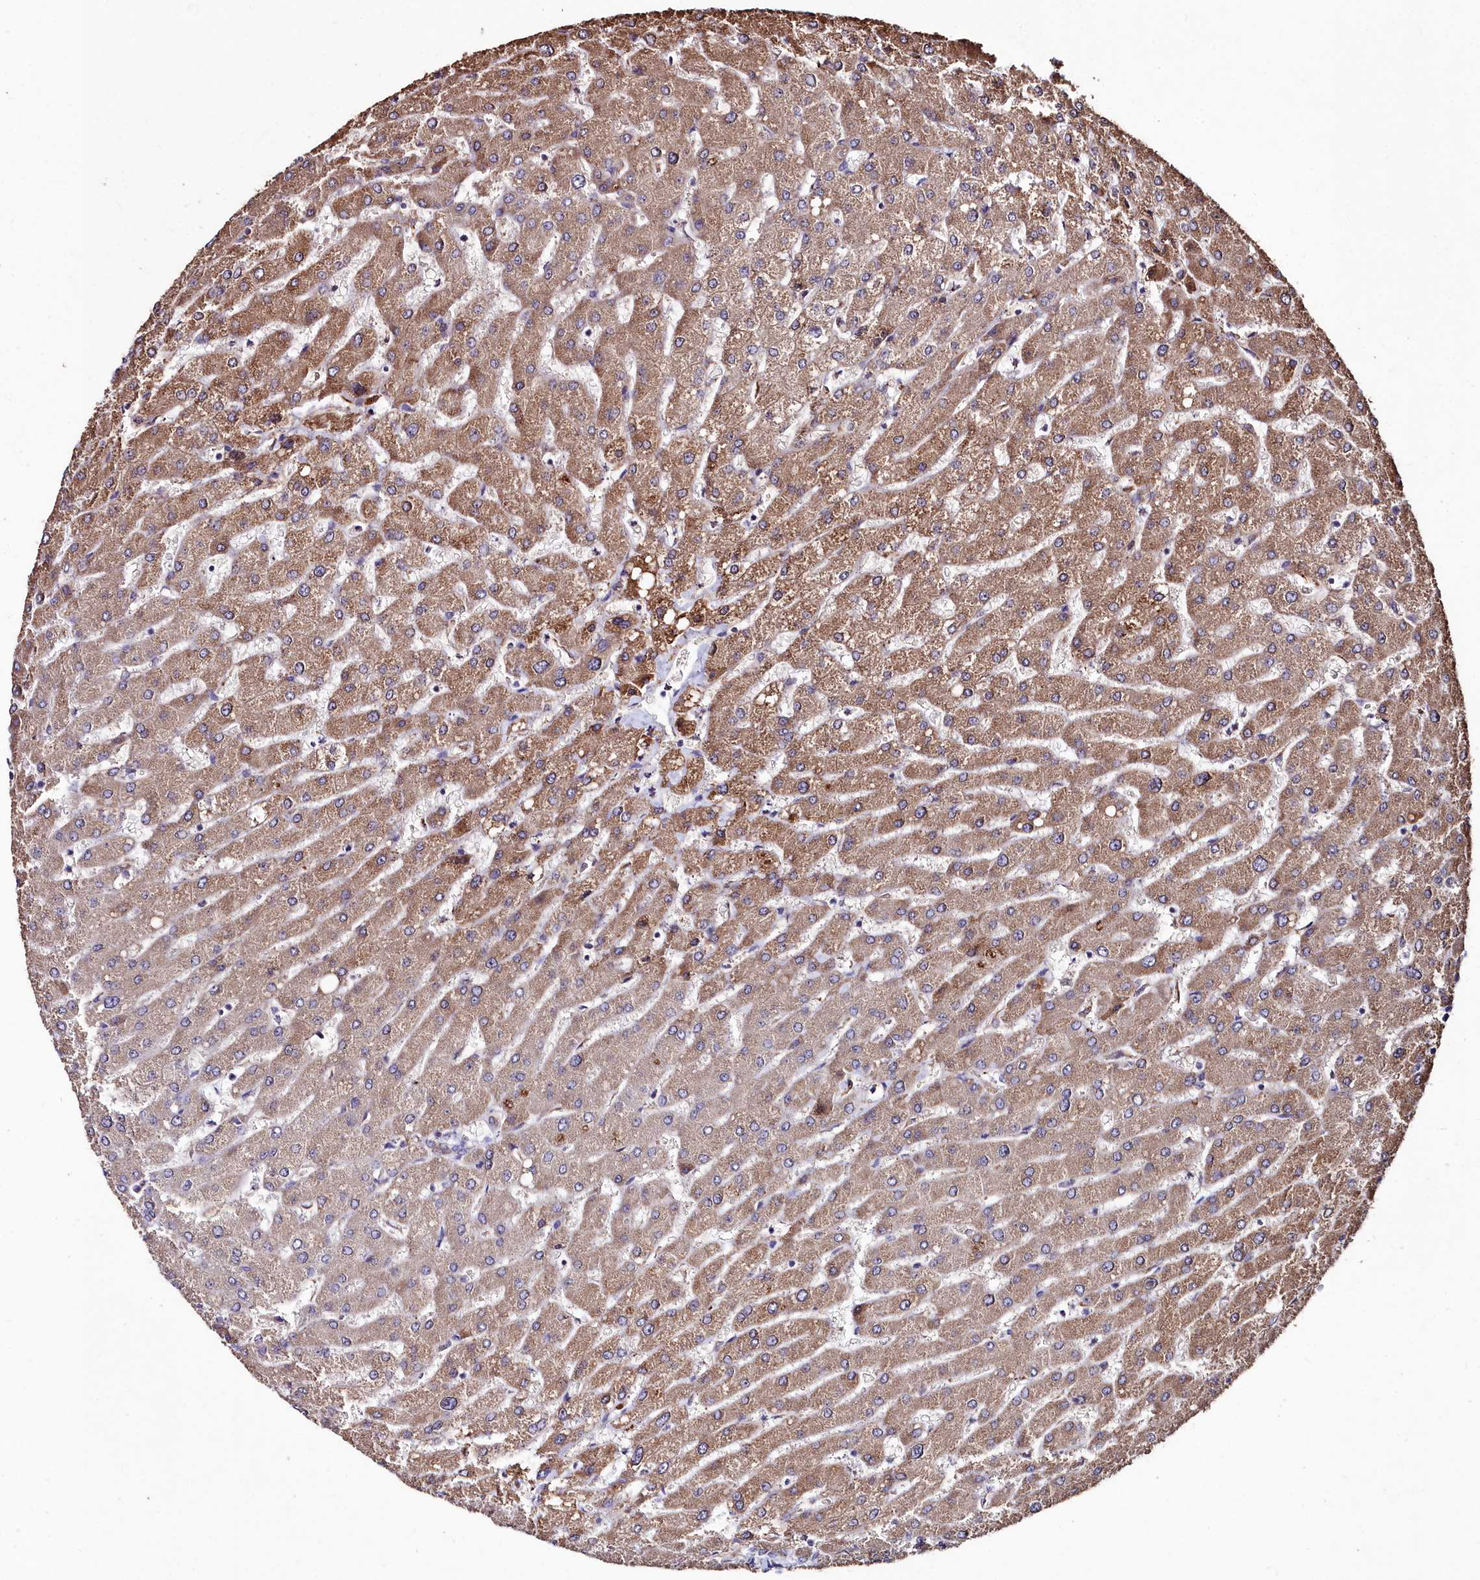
{"staining": {"intensity": "moderate", "quantity": ">75%", "location": "cytoplasmic/membranous"}, "tissue": "liver", "cell_type": "Cholangiocytes", "image_type": "normal", "snomed": [{"axis": "morphology", "description": "Normal tissue, NOS"}, {"axis": "topography", "description": "Liver"}], "caption": "Liver was stained to show a protein in brown. There is medium levels of moderate cytoplasmic/membranous expression in approximately >75% of cholangiocytes. (DAB (3,3'-diaminobenzidine) IHC with brightfield microscopy, high magnification).", "gene": "AMBRA1", "patient": {"sex": "male", "age": 55}}